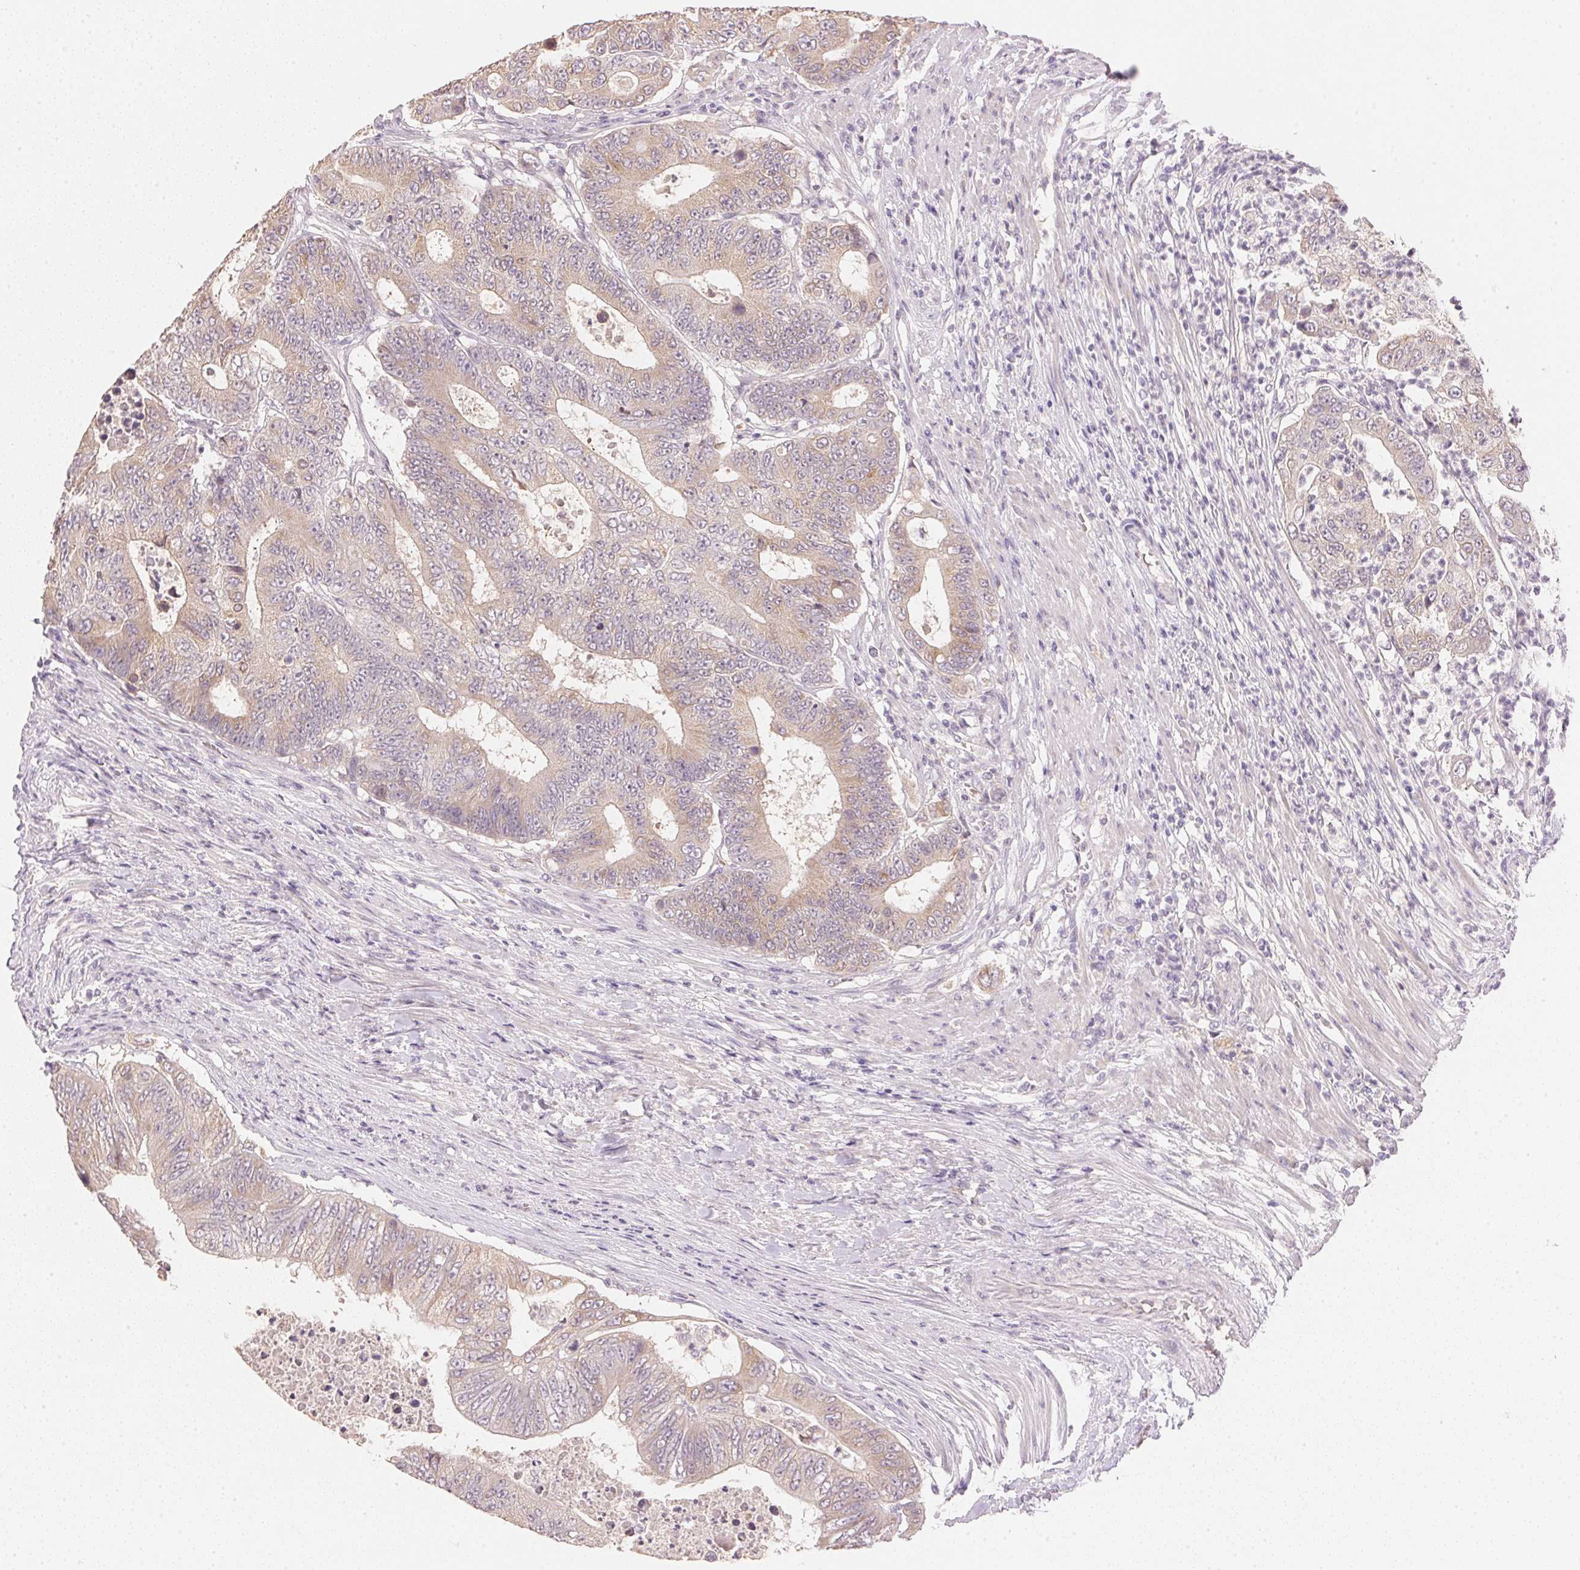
{"staining": {"intensity": "weak", "quantity": ">75%", "location": "cytoplasmic/membranous"}, "tissue": "colorectal cancer", "cell_type": "Tumor cells", "image_type": "cancer", "snomed": [{"axis": "morphology", "description": "Adenocarcinoma, NOS"}, {"axis": "topography", "description": "Colon"}], "caption": "Colorectal cancer tissue reveals weak cytoplasmic/membranous staining in about >75% of tumor cells, visualized by immunohistochemistry.", "gene": "DHCR24", "patient": {"sex": "female", "age": 48}}